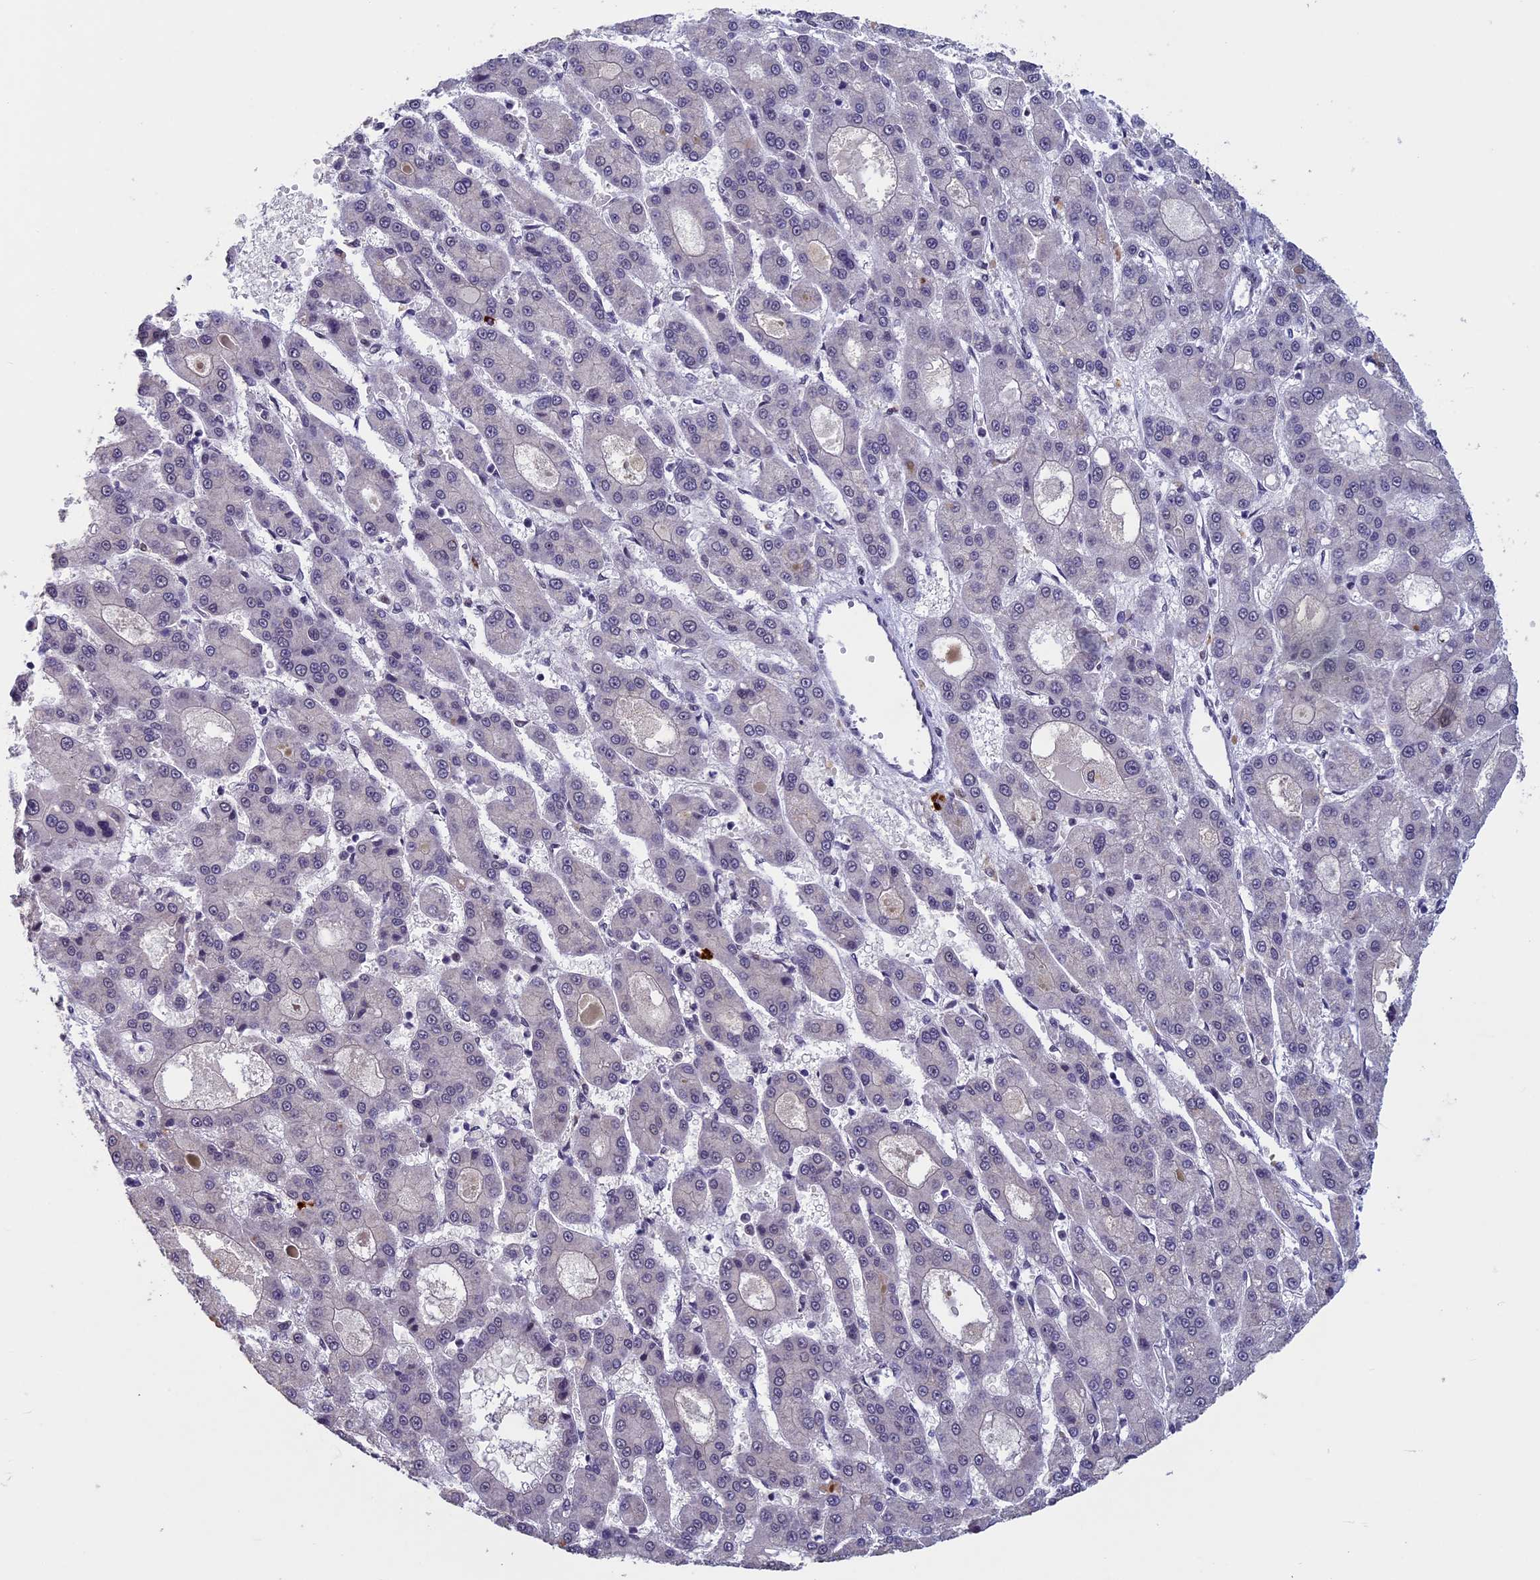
{"staining": {"intensity": "negative", "quantity": "none", "location": "none"}, "tissue": "liver cancer", "cell_type": "Tumor cells", "image_type": "cancer", "snomed": [{"axis": "morphology", "description": "Carcinoma, Hepatocellular, NOS"}, {"axis": "topography", "description": "Liver"}], "caption": "This is an immunohistochemistry histopathology image of hepatocellular carcinoma (liver). There is no staining in tumor cells.", "gene": "RNF40", "patient": {"sex": "male", "age": 70}}